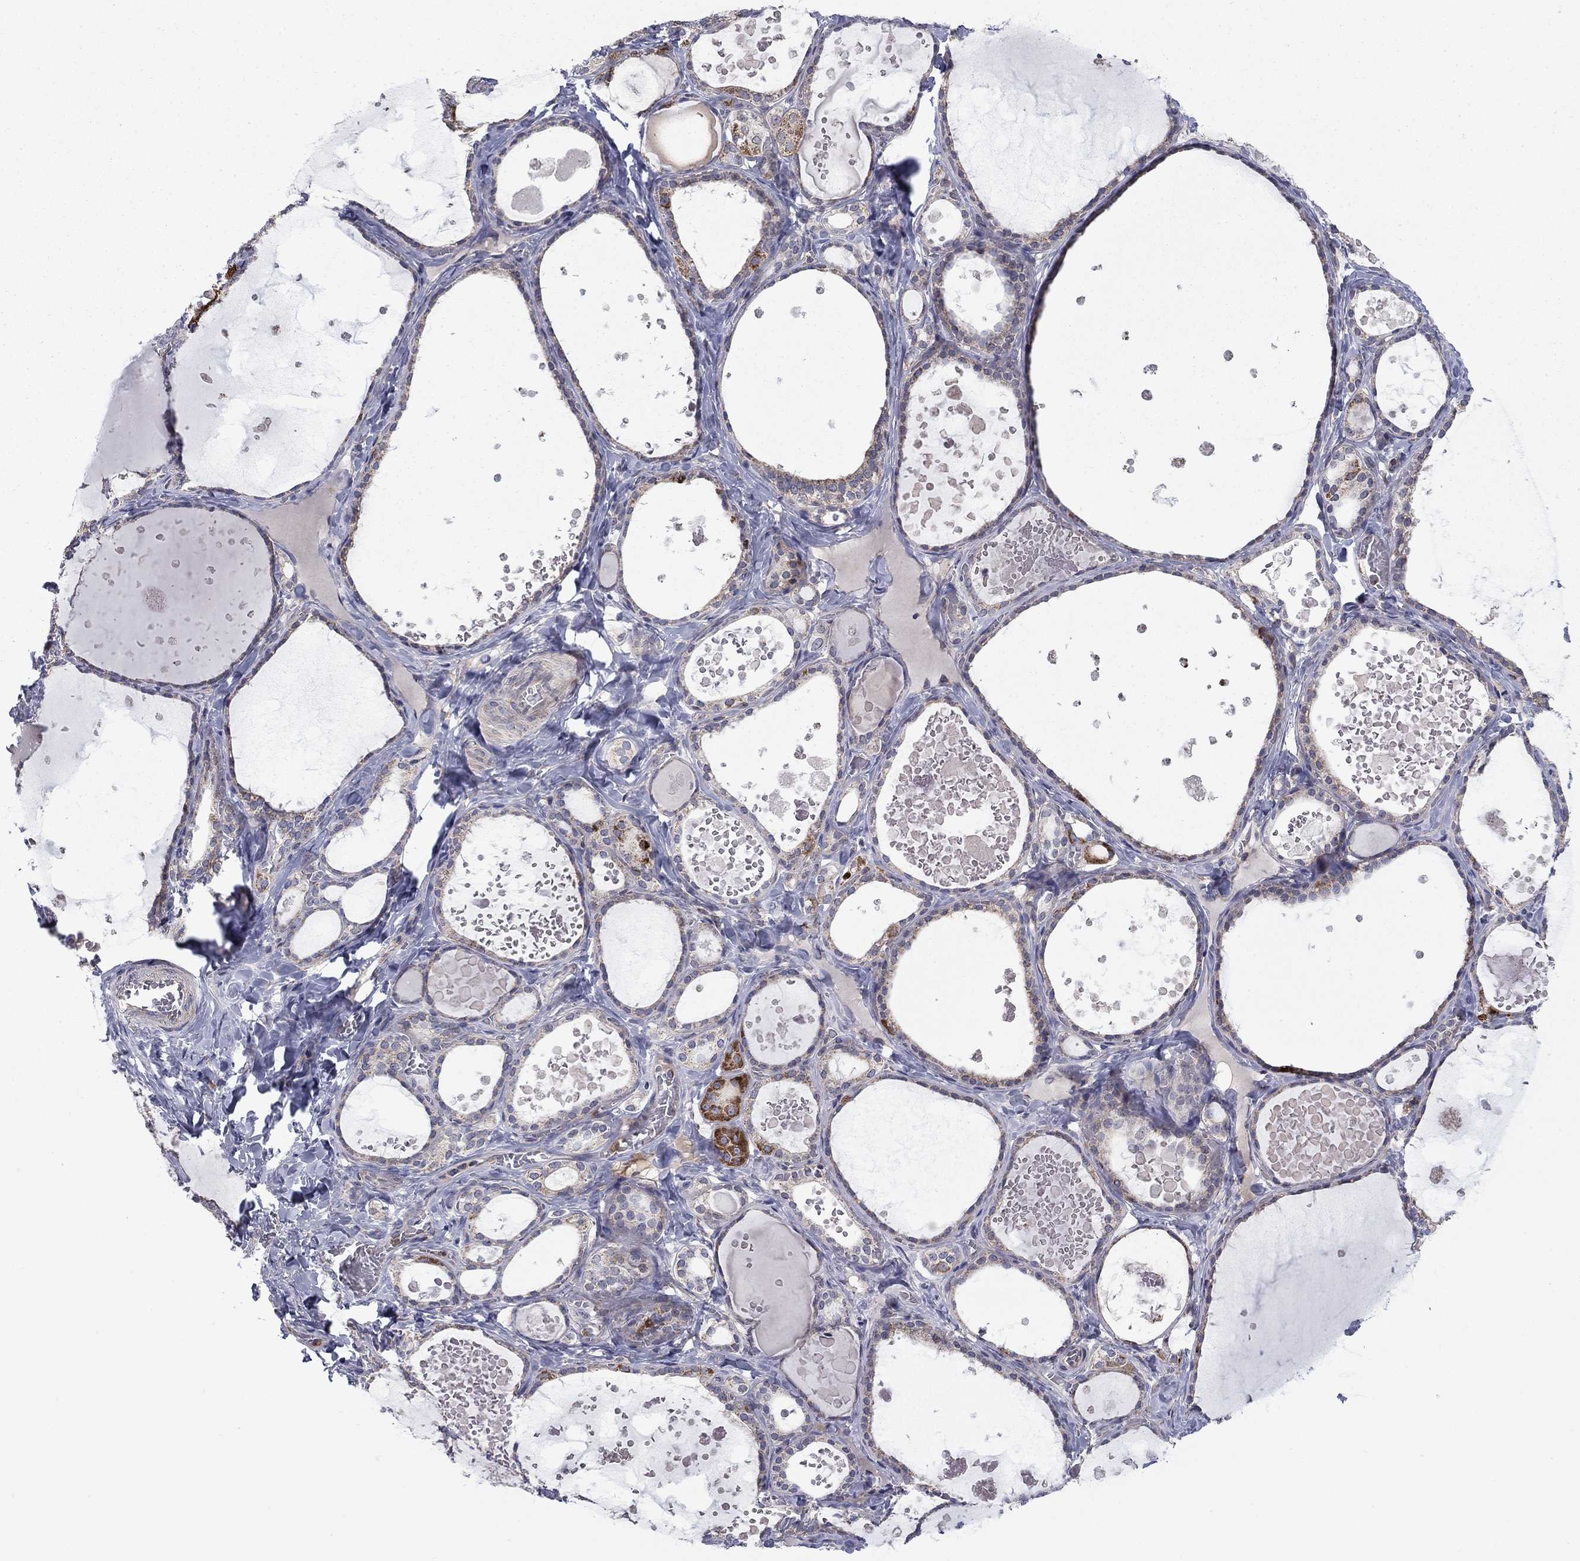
{"staining": {"intensity": "moderate", "quantity": "<25%", "location": "cytoplasmic/membranous"}, "tissue": "thyroid gland", "cell_type": "Glandular cells", "image_type": "normal", "snomed": [{"axis": "morphology", "description": "Normal tissue, NOS"}, {"axis": "topography", "description": "Thyroid gland"}], "caption": "Glandular cells display moderate cytoplasmic/membranous positivity in about <25% of cells in unremarkable thyroid gland.", "gene": "DOP1B", "patient": {"sex": "female", "age": 56}}